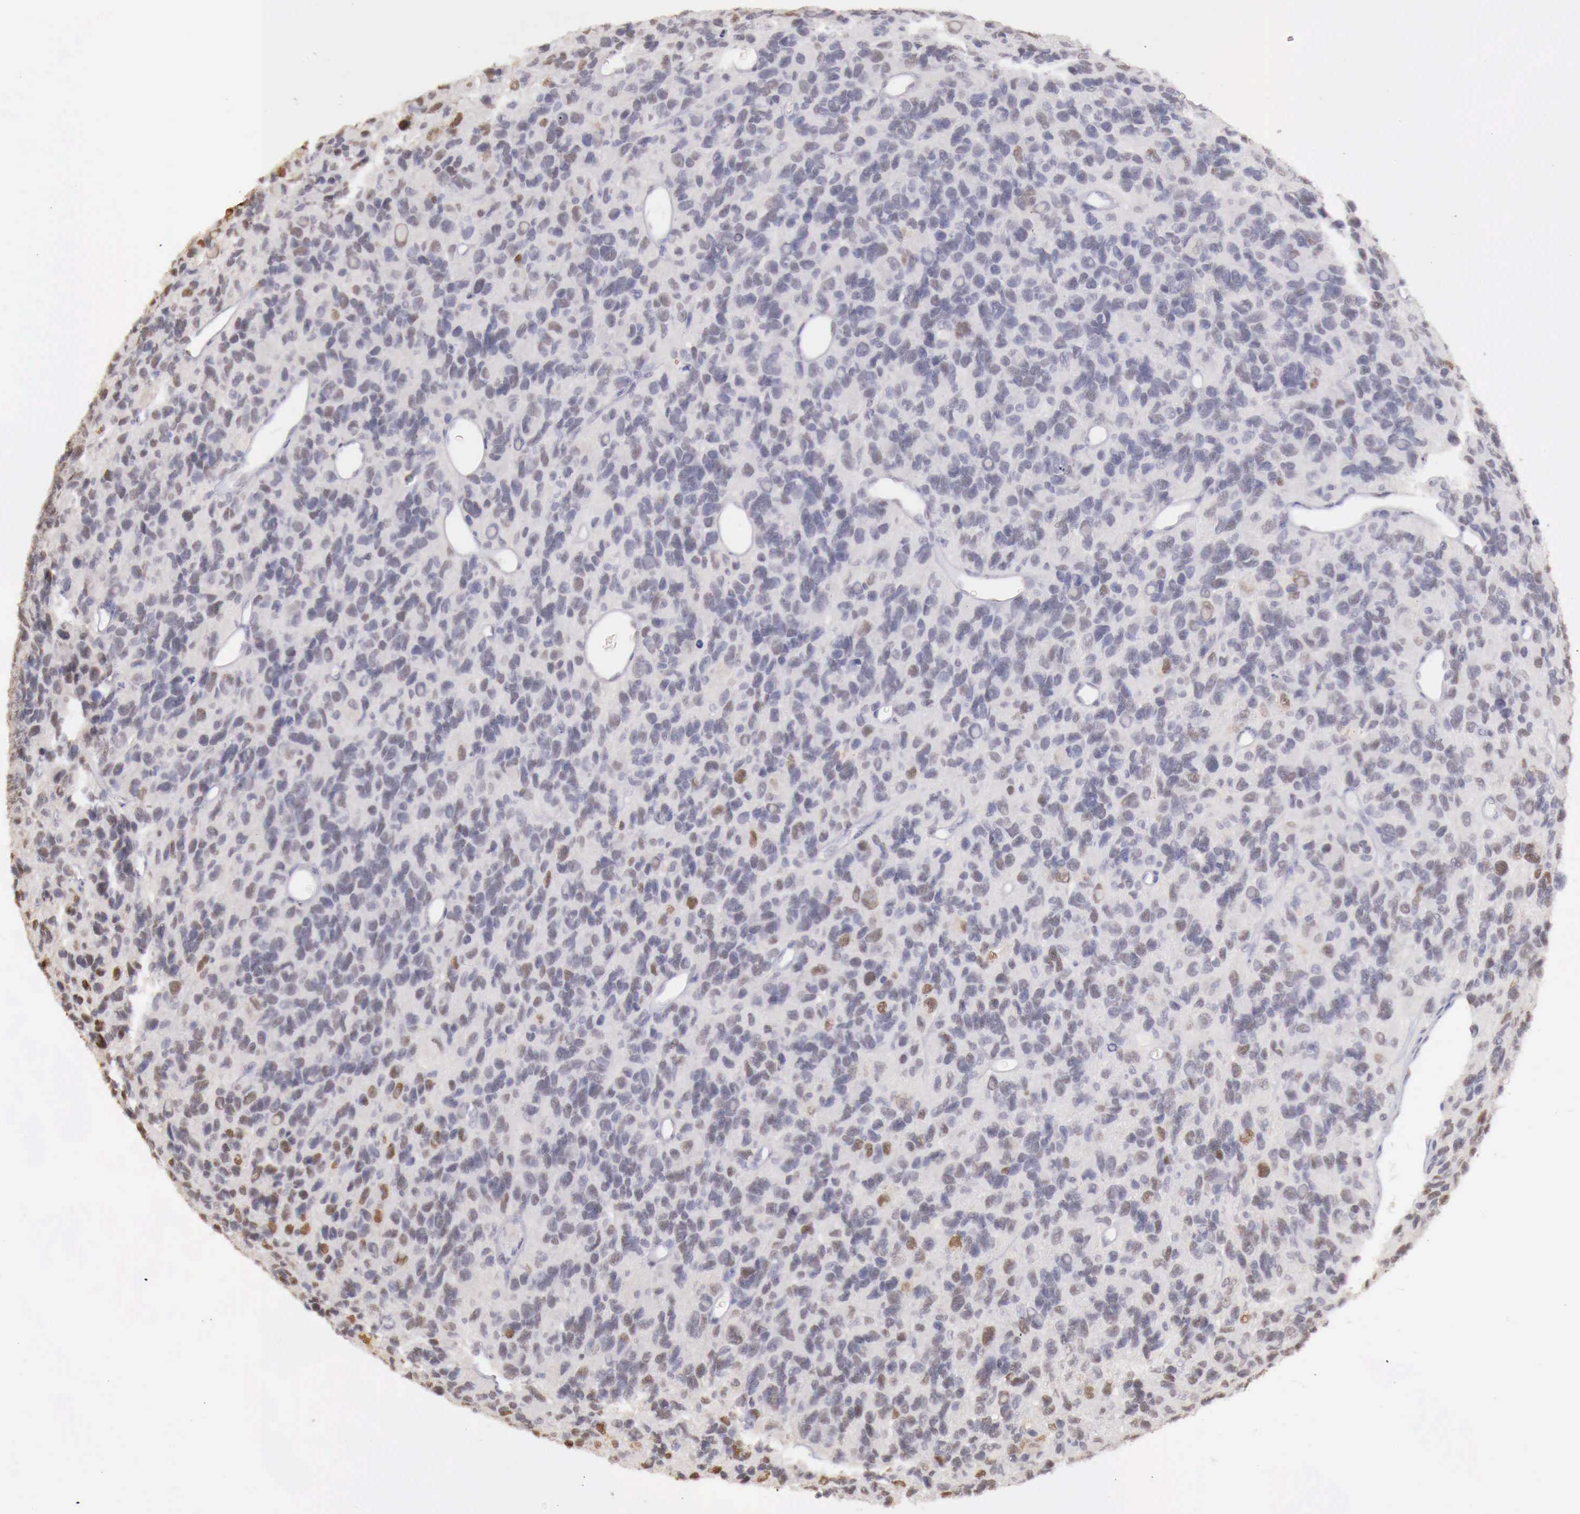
{"staining": {"intensity": "weak", "quantity": "<25%", "location": "nuclear"}, "tissue": "glioma", "cell_type": "Tumor cells", "image_type": "cancer", "snomed": [{"axis": "morphology", "description": "Glioma, malignant, High grade"}, {"axis": "topography", "description": "Brain"}], "caption": "DAB (3,3'-diaminobenzidine) immunohistochemical staining of glioma demonstrates no significant positivity in tumor cells. (DAB immunohistochemistry (IHC) visualized using brightfield microscopy, high magnification).", "gene": "UBA1", "patient": {"sex": "male", "age": 77}}